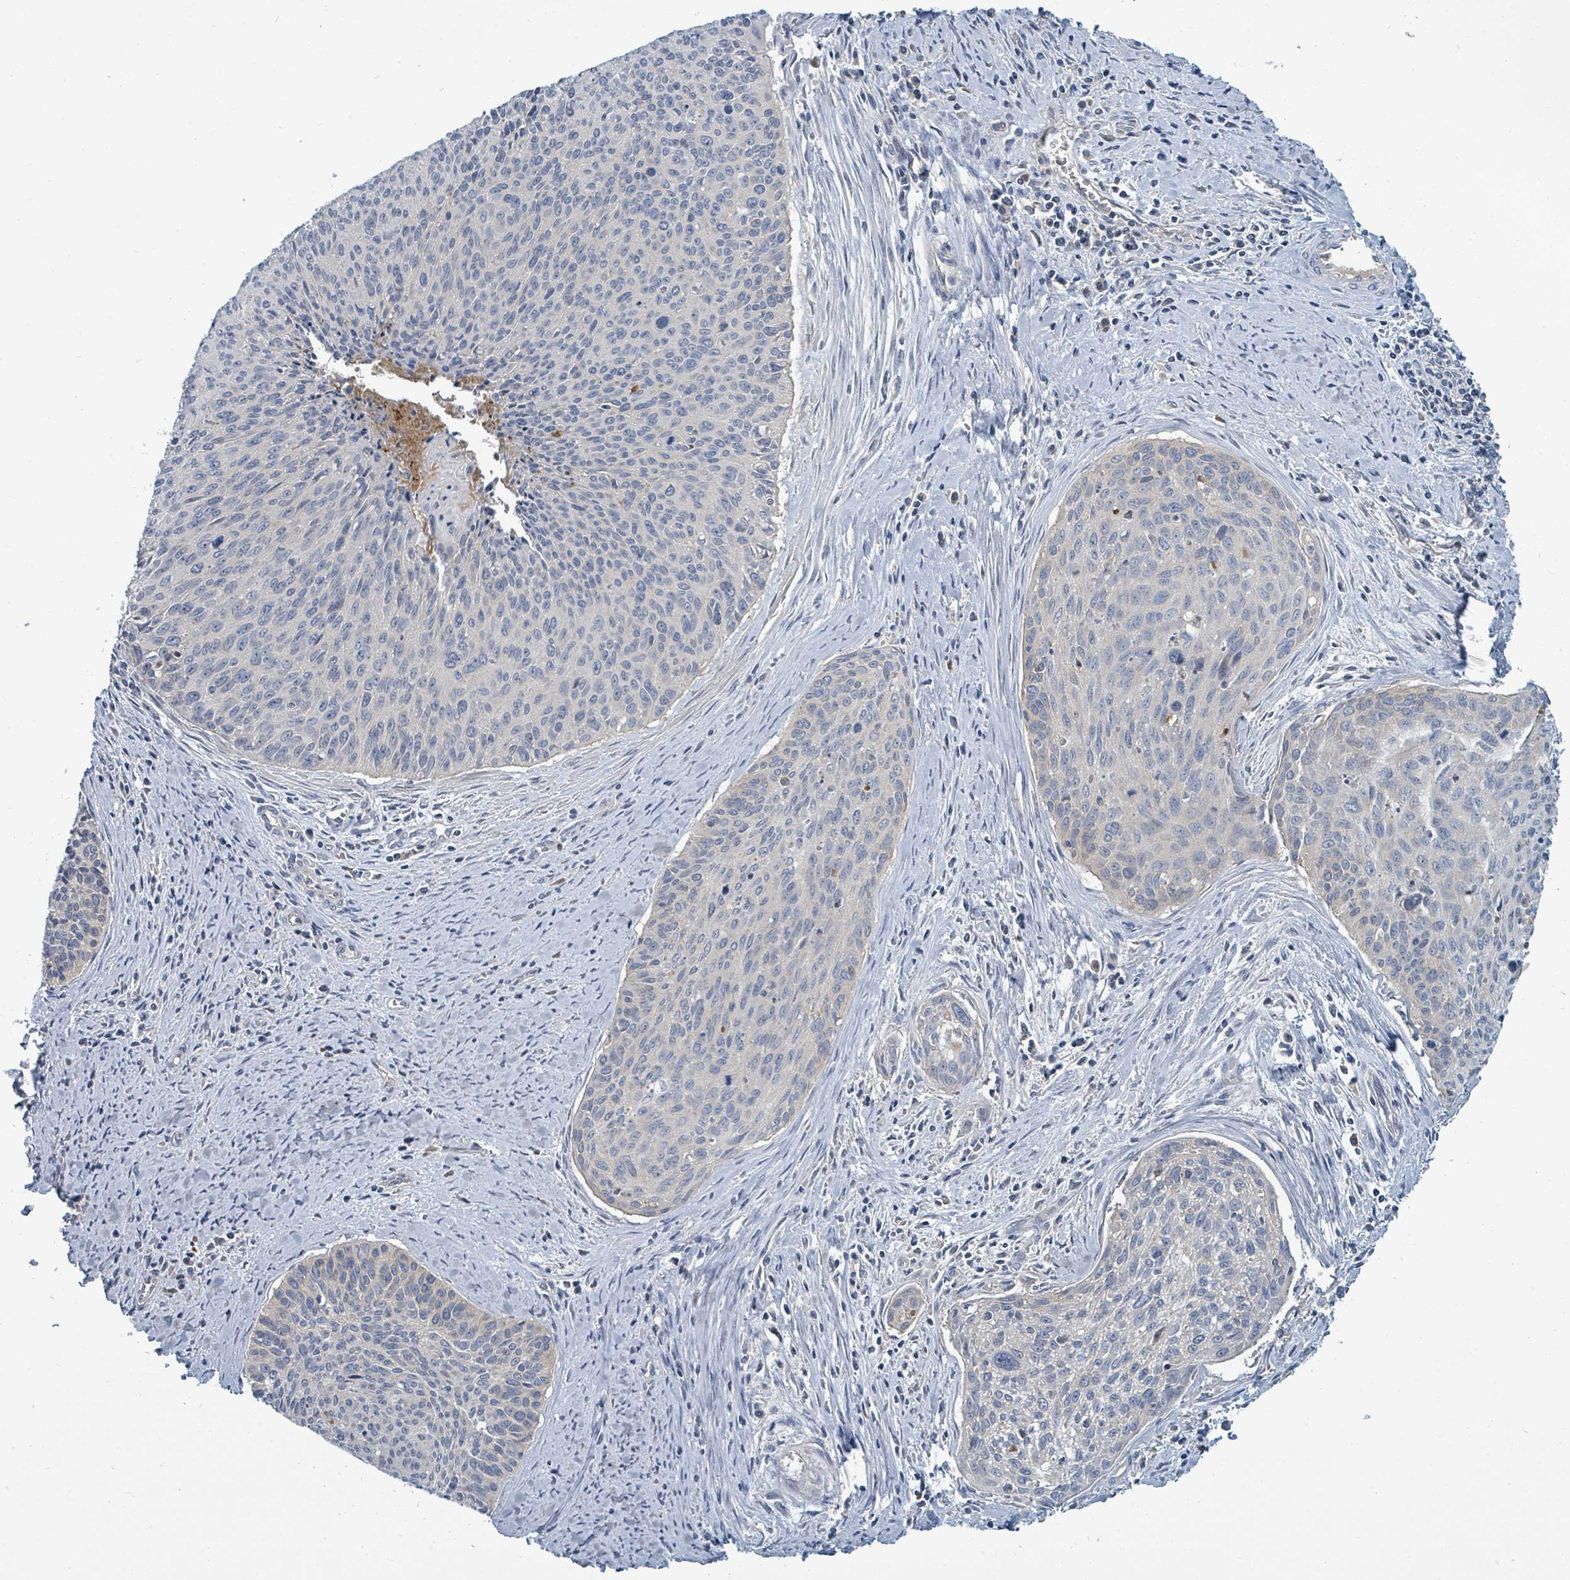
{"staining": {"intensity": "negative", "quantity": "none", "location": "none"}, "tissue": "cervical cancer", "cell_type": "Tumor cells", "image_type": "cancer", "snomed": [{"axis": "morphology", "description": "Squamous cell carcinoma, NOS"}, {"axis": "topography", "description": "Cervix"}], "caption": "Tumor cells show no significant staining in cervical cancer (squamous cell carcinoma).", "gene": "SLC25A23", "patient": {"sex": "female", "age": 55}}